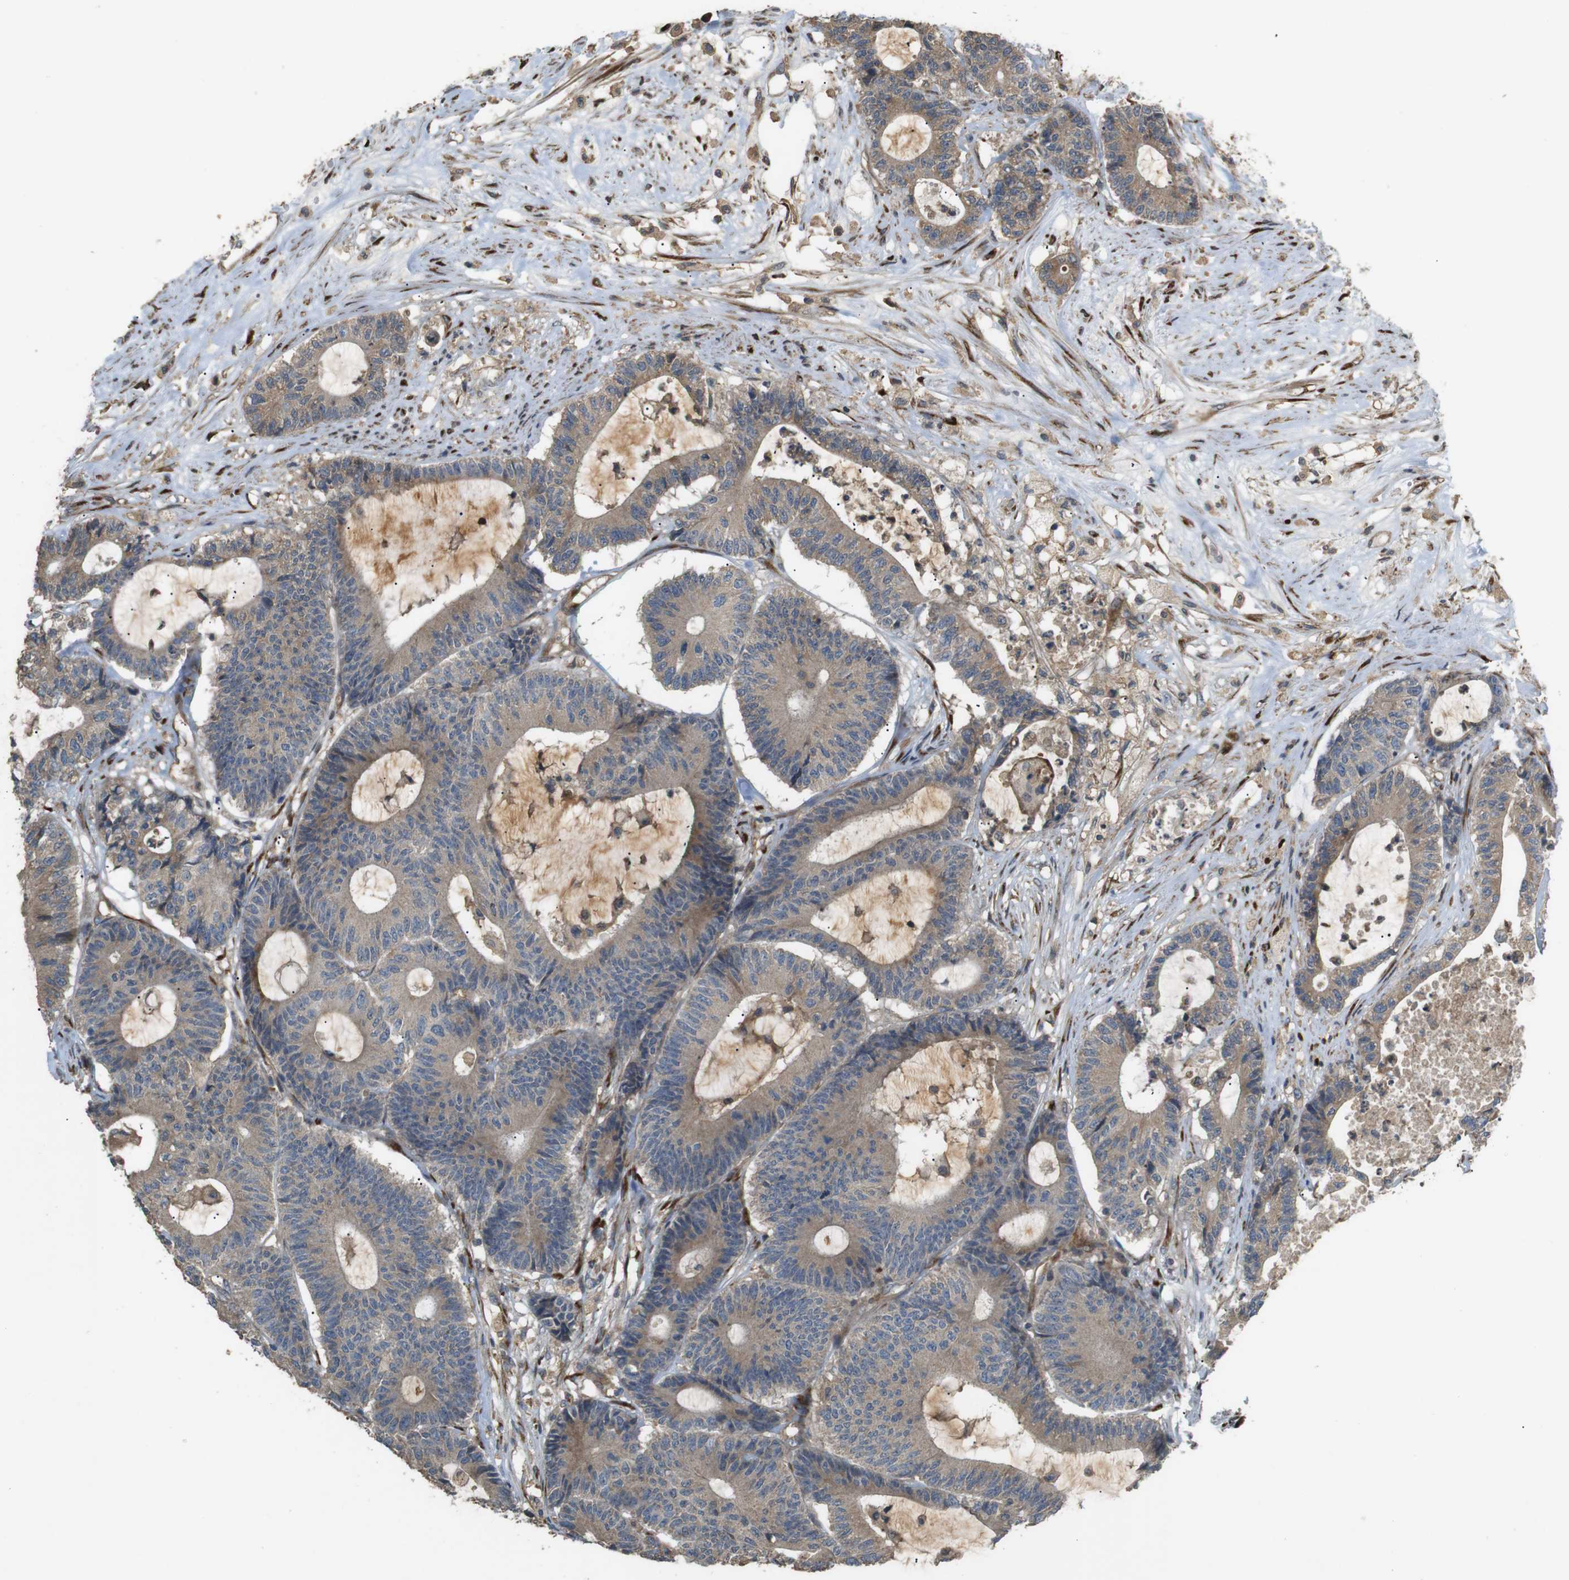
{"staining": {"intensity": "moderate", "quantity": ">75%", "location": "cytoplasmic/membranous"}, "tissue": "colorectal cancer", "cell_type": "Tumor cells", "image_type": "cancer", "snomed": [{"axis": "morphology", "description": "Adenocarcinoma, NOS"}, {"axis": "topography", "description": "Colon"}], "caption": "Brown immunohistochemical staining in adenocarcinoma (colorectal) reveals moderate cytoplasmic/membranous staining in approximately >75% of tumor cells.", "gene": "ARHGAP24", "patient": {"sex": "female", "age": 84}}